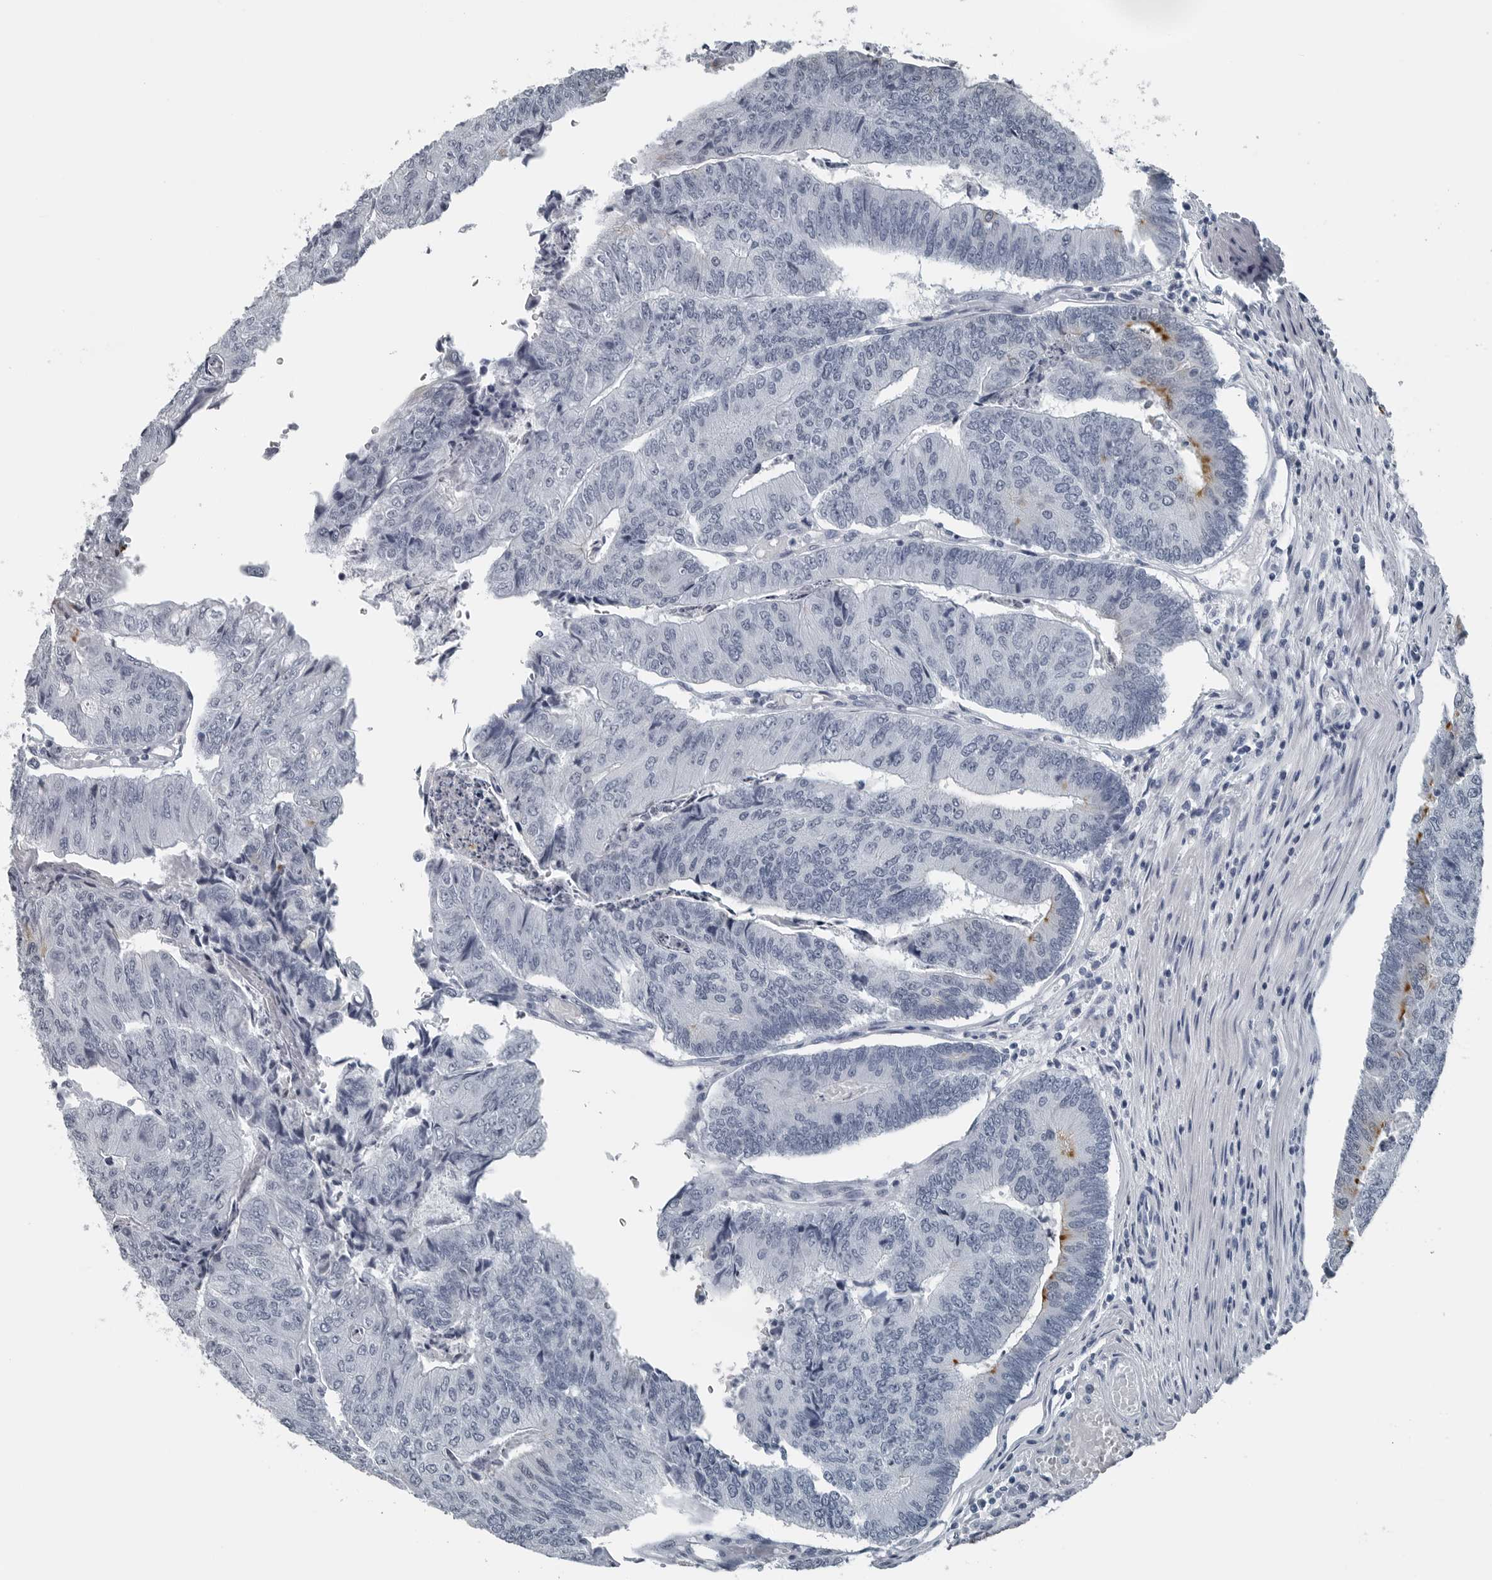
{"staining": {"intensity": "moderate", "quantity": "<25%", "location": "cytoplasmic/membranous"}, "tissue": "colorectal cancer", "cell_type": "Tumor cells", "image_type": "cancer", "snomed": [{"axis": "morphology", "description": "Adenocarcinoma, NOS"}, {"axis": "topography", "description": "Colon"}], "caption": "Immunohistochemistry of colorectal cancer (adenocarcinoma) displays low levels of moderate cytoplasmic/membranous staining in approximately <25% of tumor cells.", "gene": "SPINK1", "patient": {"sex": "female", "age": 67}}